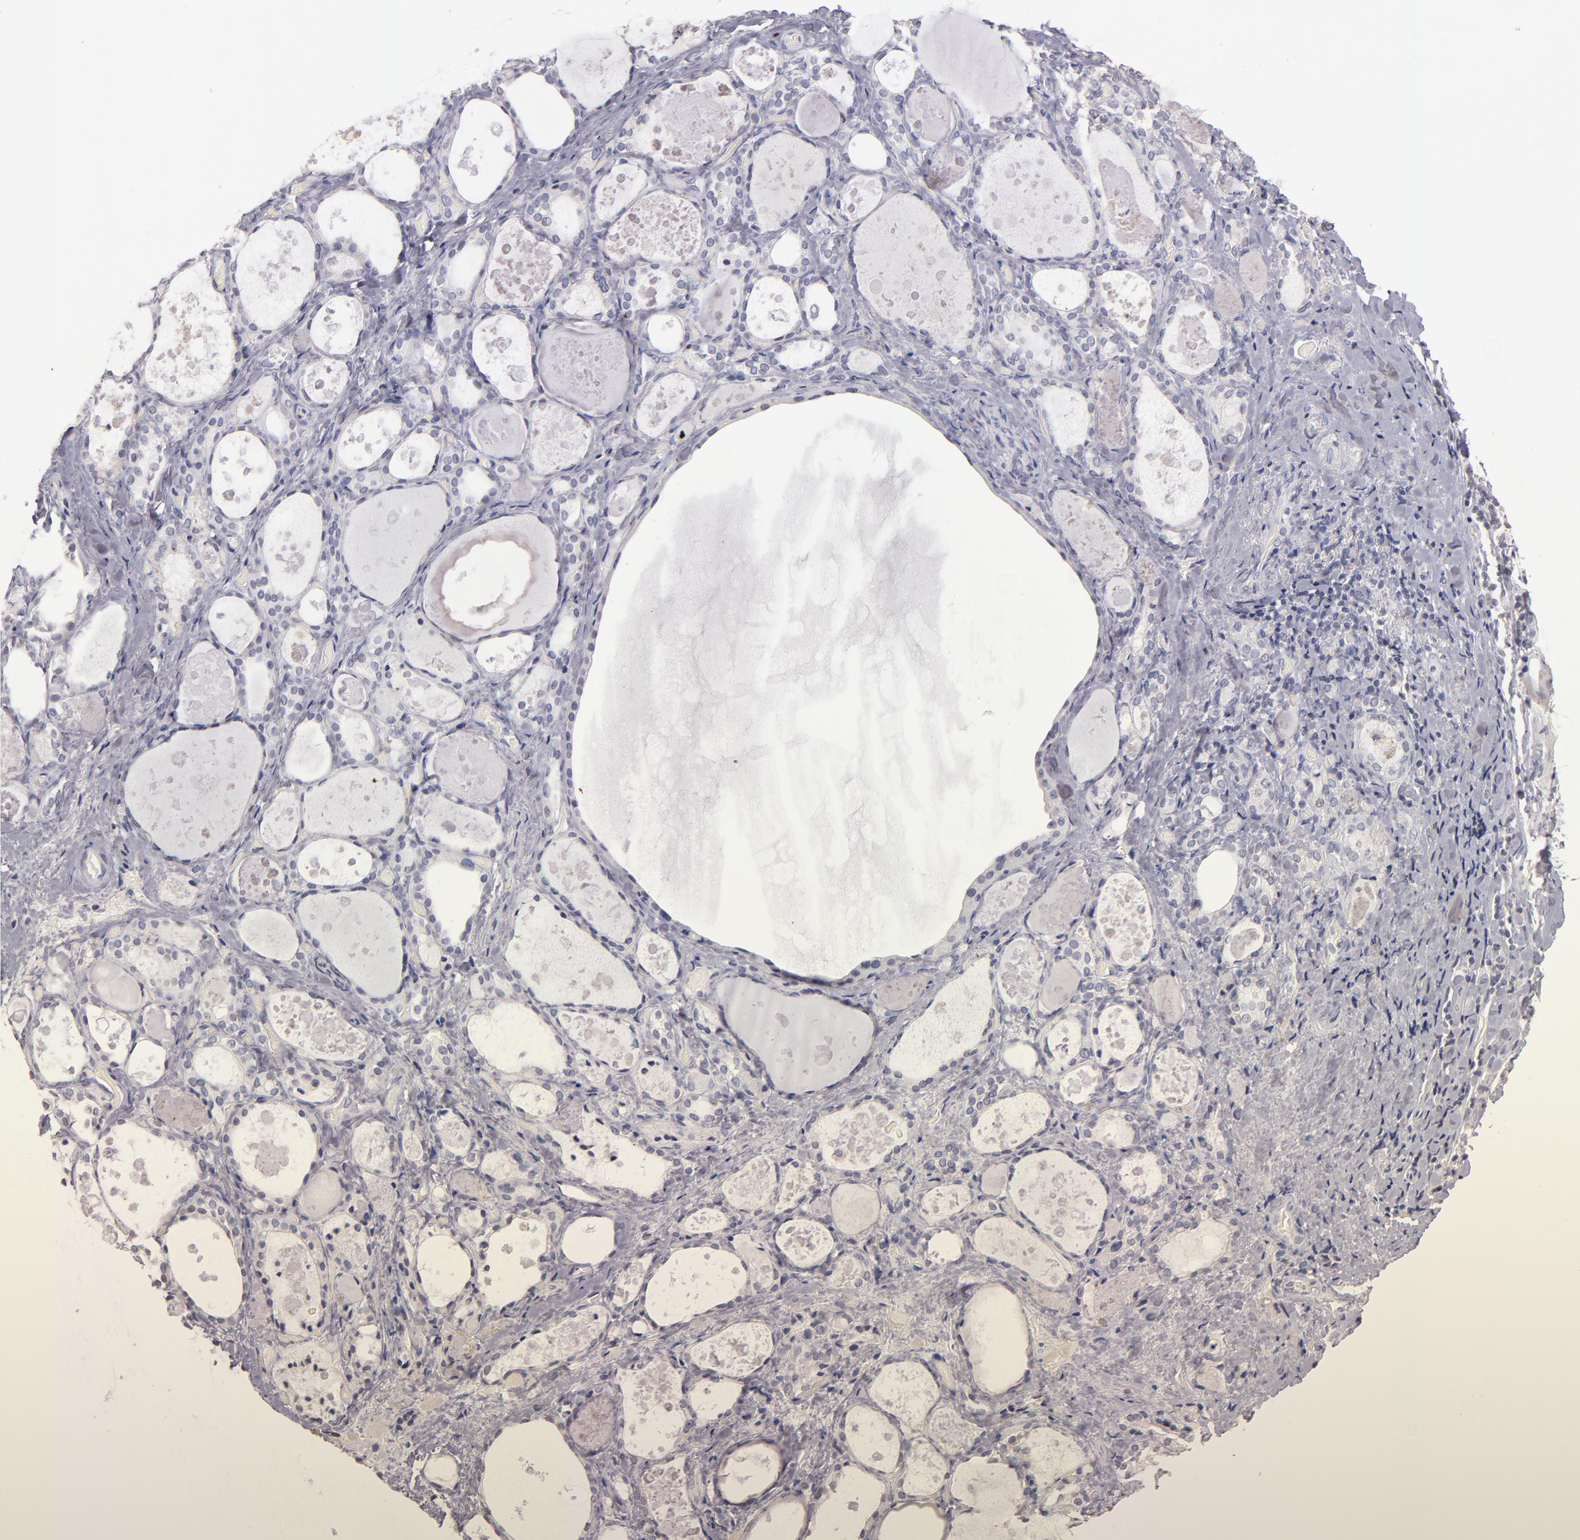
{"staining": {"intensity": "negative", "quantity": "none", "location": "none"}, "tissue": "thyroid gland", "cell_type": "Glandular cells", "image_type": "normal", "snomed": [{"axis": "morphology", "description": "Normal tissue, NOS"}, {"axis": "topography", "description": "Thyroid gland"}], "caption": "Immunohistochemical staining of benign thyroid gland exhibits no significant staining in glandular cells.", "gene": "SOX10", "patient": {"sex": "female", "age": 75}}